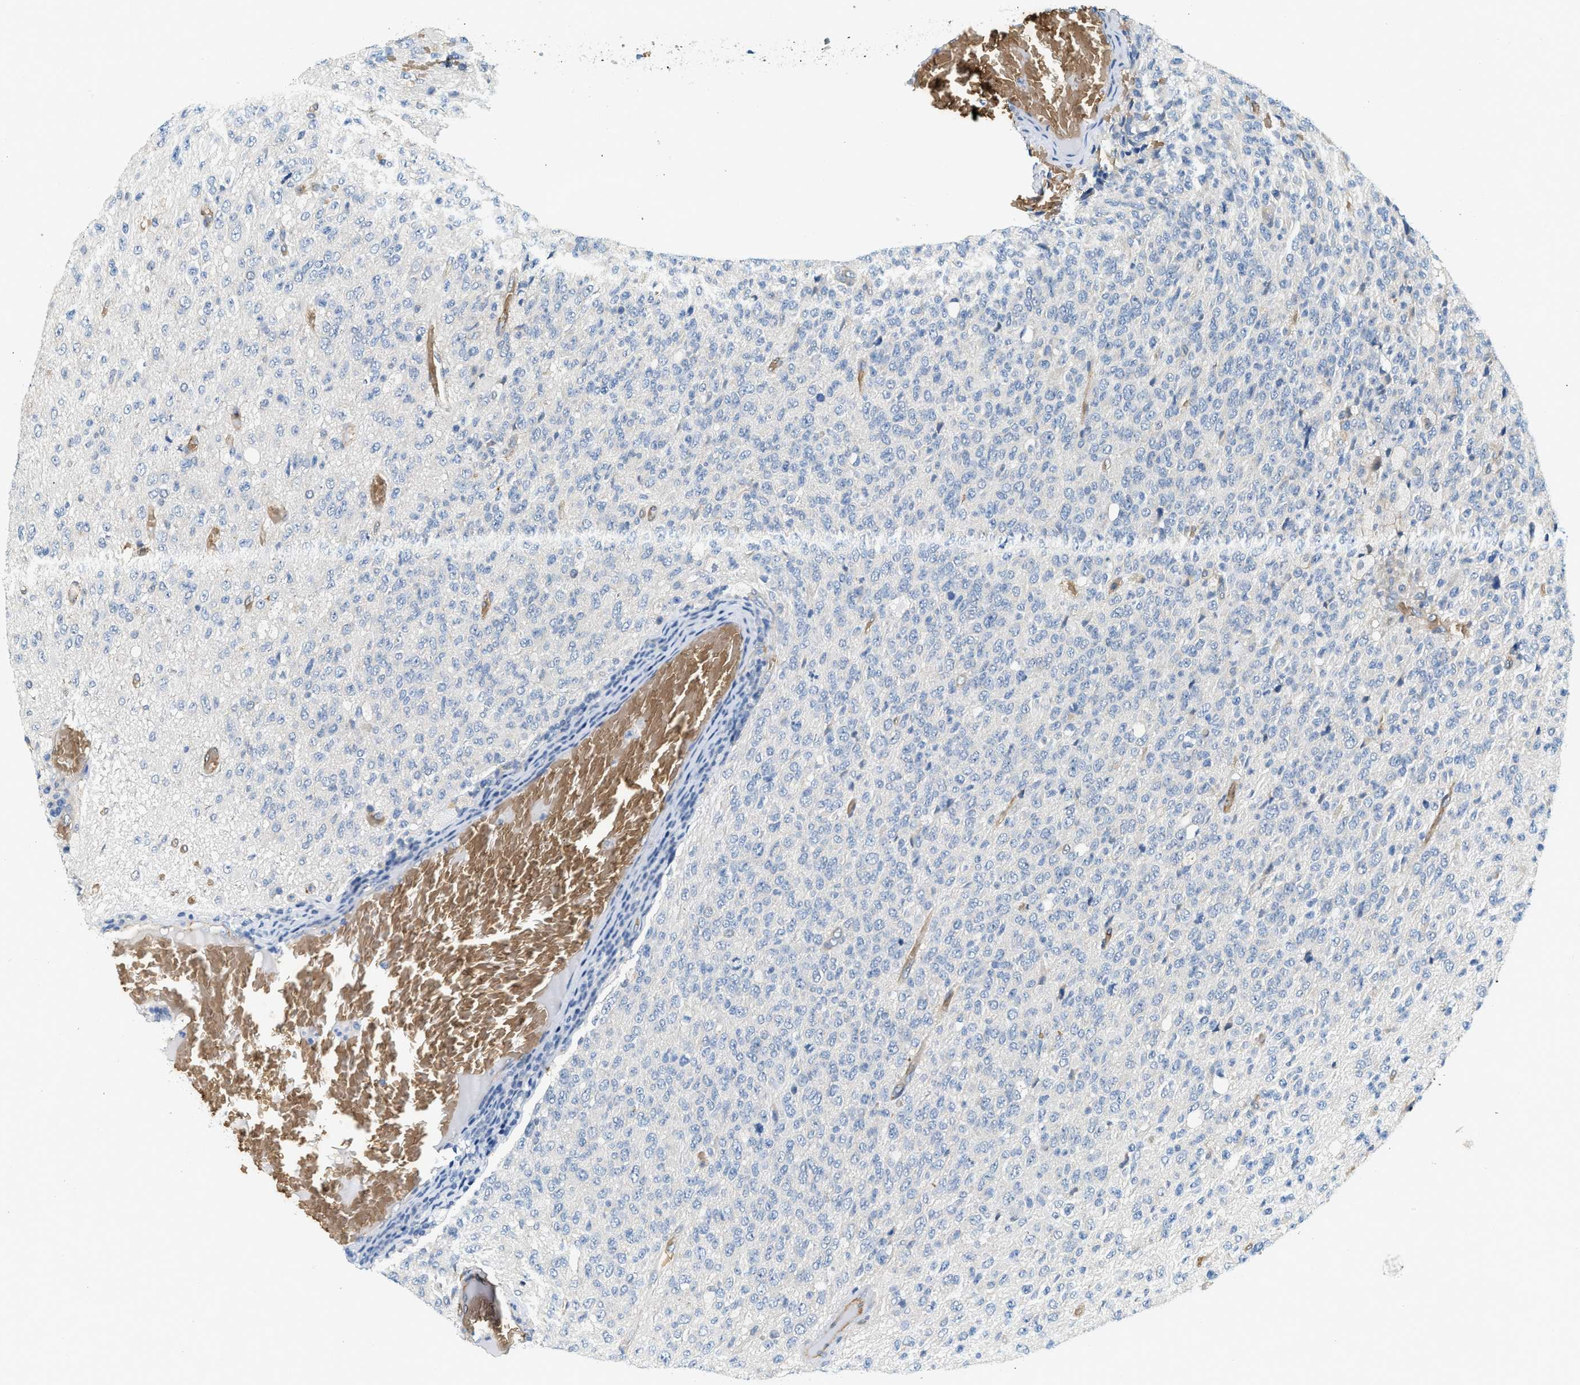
{"staining": {"intensity": "negative", "quantity": "none", "location": "none"}, "tissue": "glioma", "cell_type": "Tumor cells", "image_type": "cancer", "snomed": [{"axis": "morphology", "description": "Glioma, malignant, High grade"}, {"axis": "topography", "description": "pancreas cauda"}], "caption": "Protein analysis of glioma demonstrates no significant positivity in tumor cells. Brightfield microscopy of IHC stained with DAB (3,3'-diaminobenzidine) (brown) and hematoxylin (blue), captured at high magnification.", "gene": "CYTH2", "patient": {"sex": "male", "age": 60}}